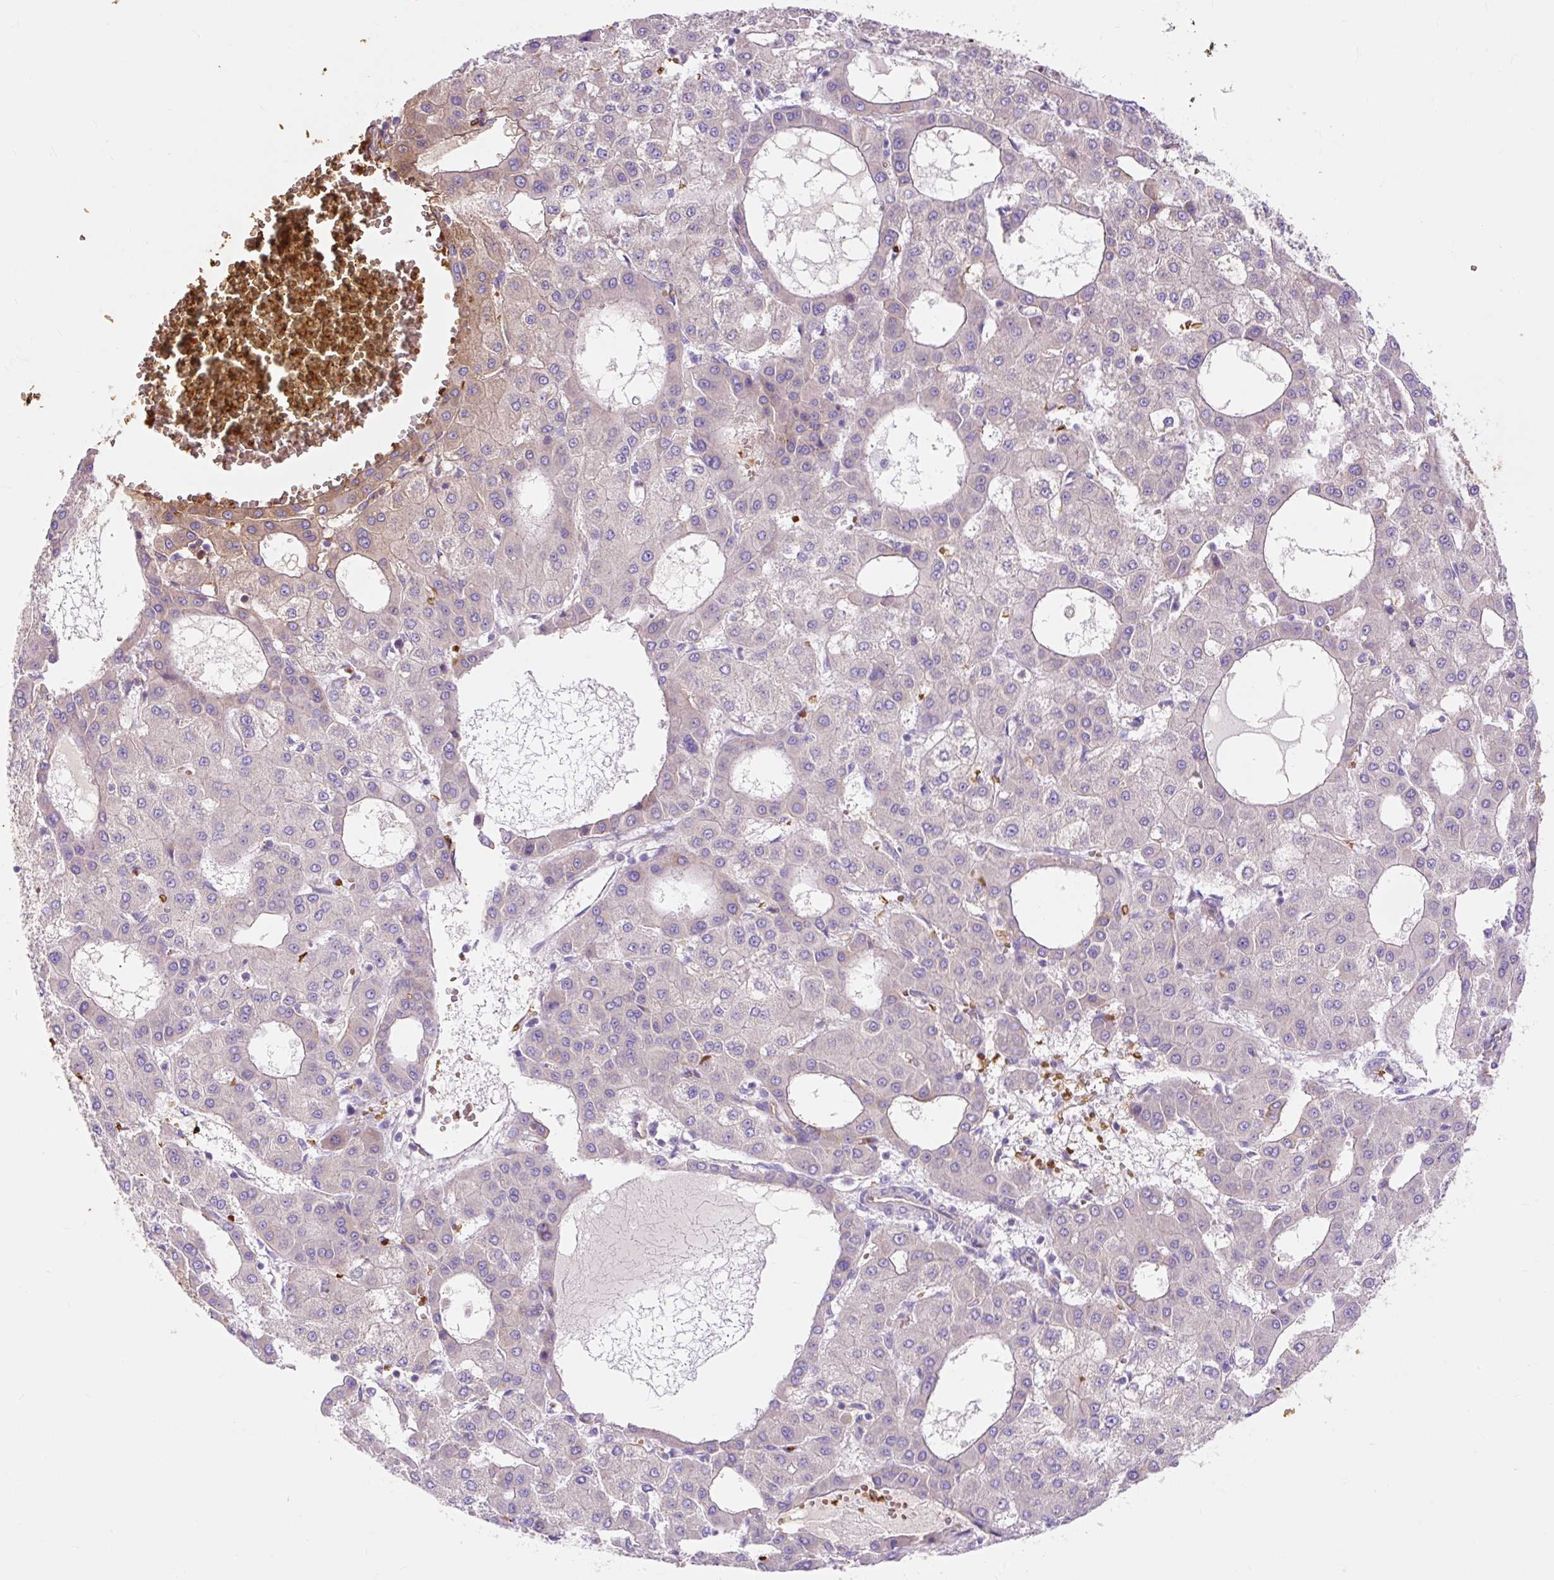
{"staining": {"intensity": "negative", "quantity": "none", "location": "none"}, "tissue": "liver cancer", "cell_type": "Tumor cells", "image_type": "cancer", "snomed": [{"axis": "morphology", "description": "Carcinoma, Hepatocellular, NOS"}, {"axis": "topography", "description": "Liver"}], "caption": "Tumor cells show no significant protein staining in liver cancer.", "gene": "HIP1R", "patient": {"sex": "male", "age": 47}}